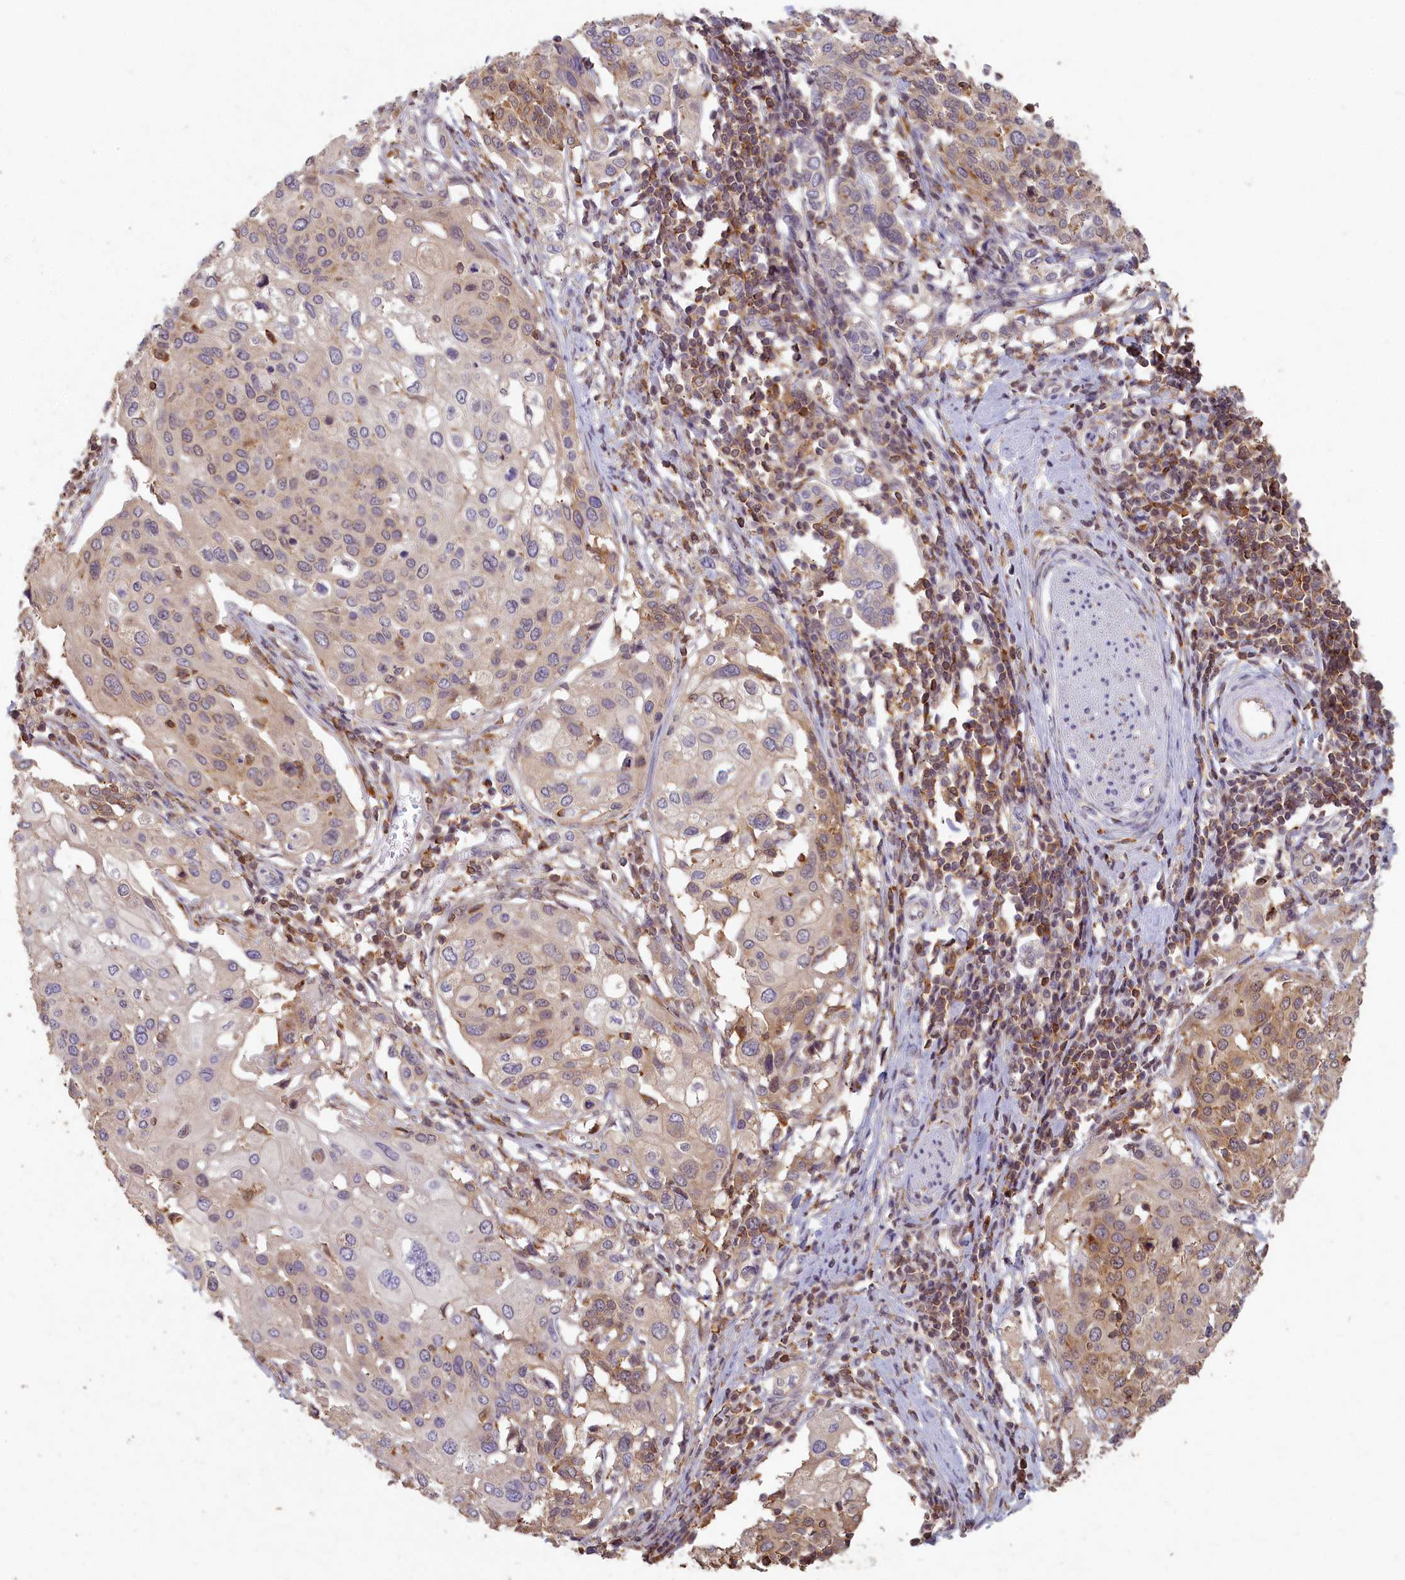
{"staining": {"intensity": "moderate", "quantity": "<25%", "location": "cytoplasmic/membranous"}, "tissue": "cervical cancer", "cell_type": "Tumor cells", "image_type": "cancer", "snomed": [{"axis": "morphology", "description": "Squamous cell carcinoma, NOS"}, {"axis": "topography", "description": "Cervix"}], "caption": "There is low levels of moderate cytoplasmic/membranous expression in tumor cells of cervical squamous cell carcinoma, as demonstrated by immunohistochemical staining (brown color).", "gene": "MADD", "patient": {"sex": "female", "age": 44}}